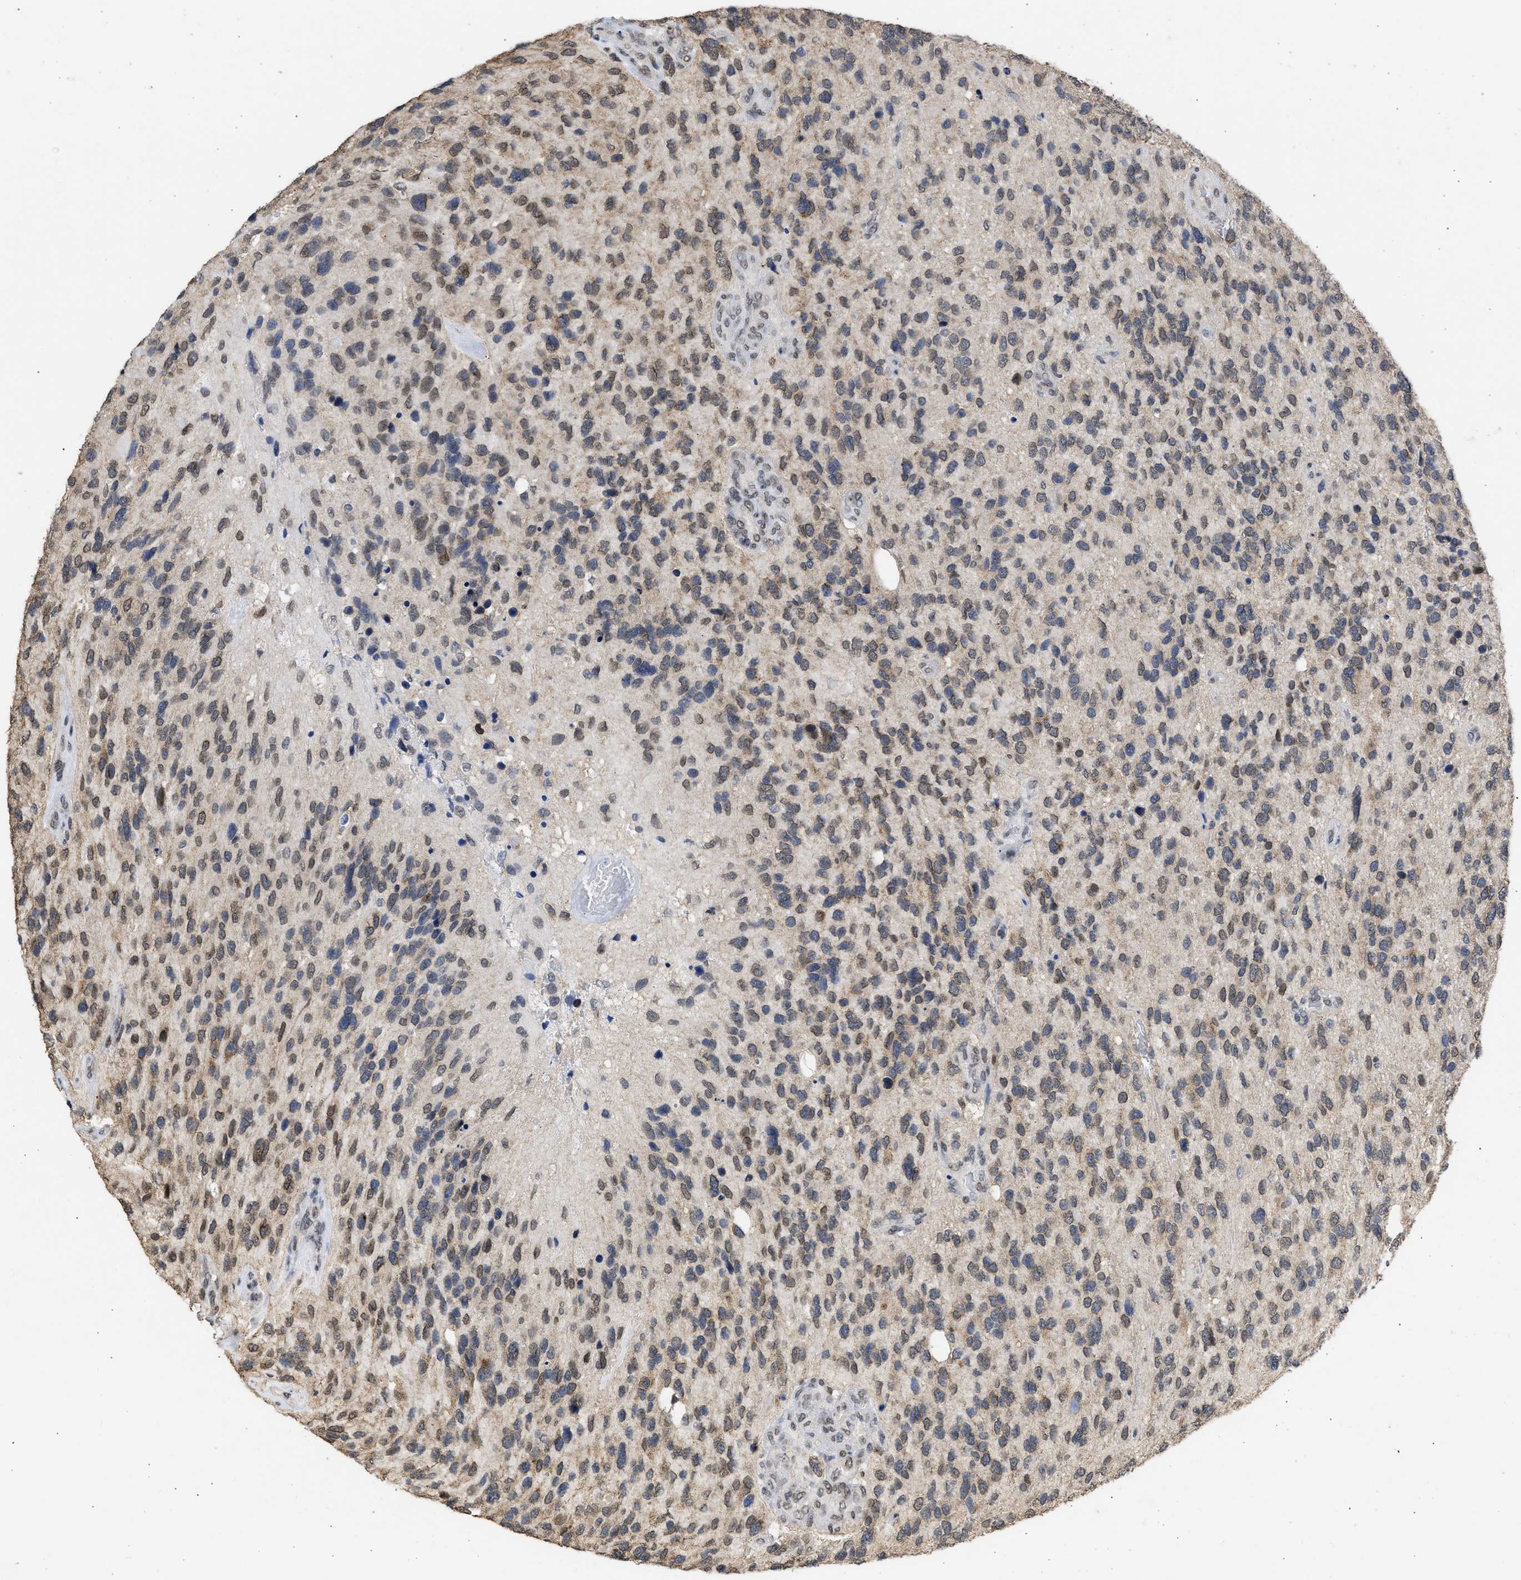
{"staining": {"intensity": "weak", "quantity": "25%-75%", "location": "cytoplasmic/membranous"}, "tissue": "glioma", "cell_type": "Tumor cells", "image_type": "cancer", "snomed": [{"axis": "morphology", "description": "Glioma, malignant, High grade"}, {"axis": "topography", "description": "Brain"}], "caption": "Protein expression analysis of human glioma reveals weak cytoplasmic/membranous staining in approximately 25%-75% of tumor cells.", "gene": "NUP35", "patient": {"sex": "female", "age": 58}}